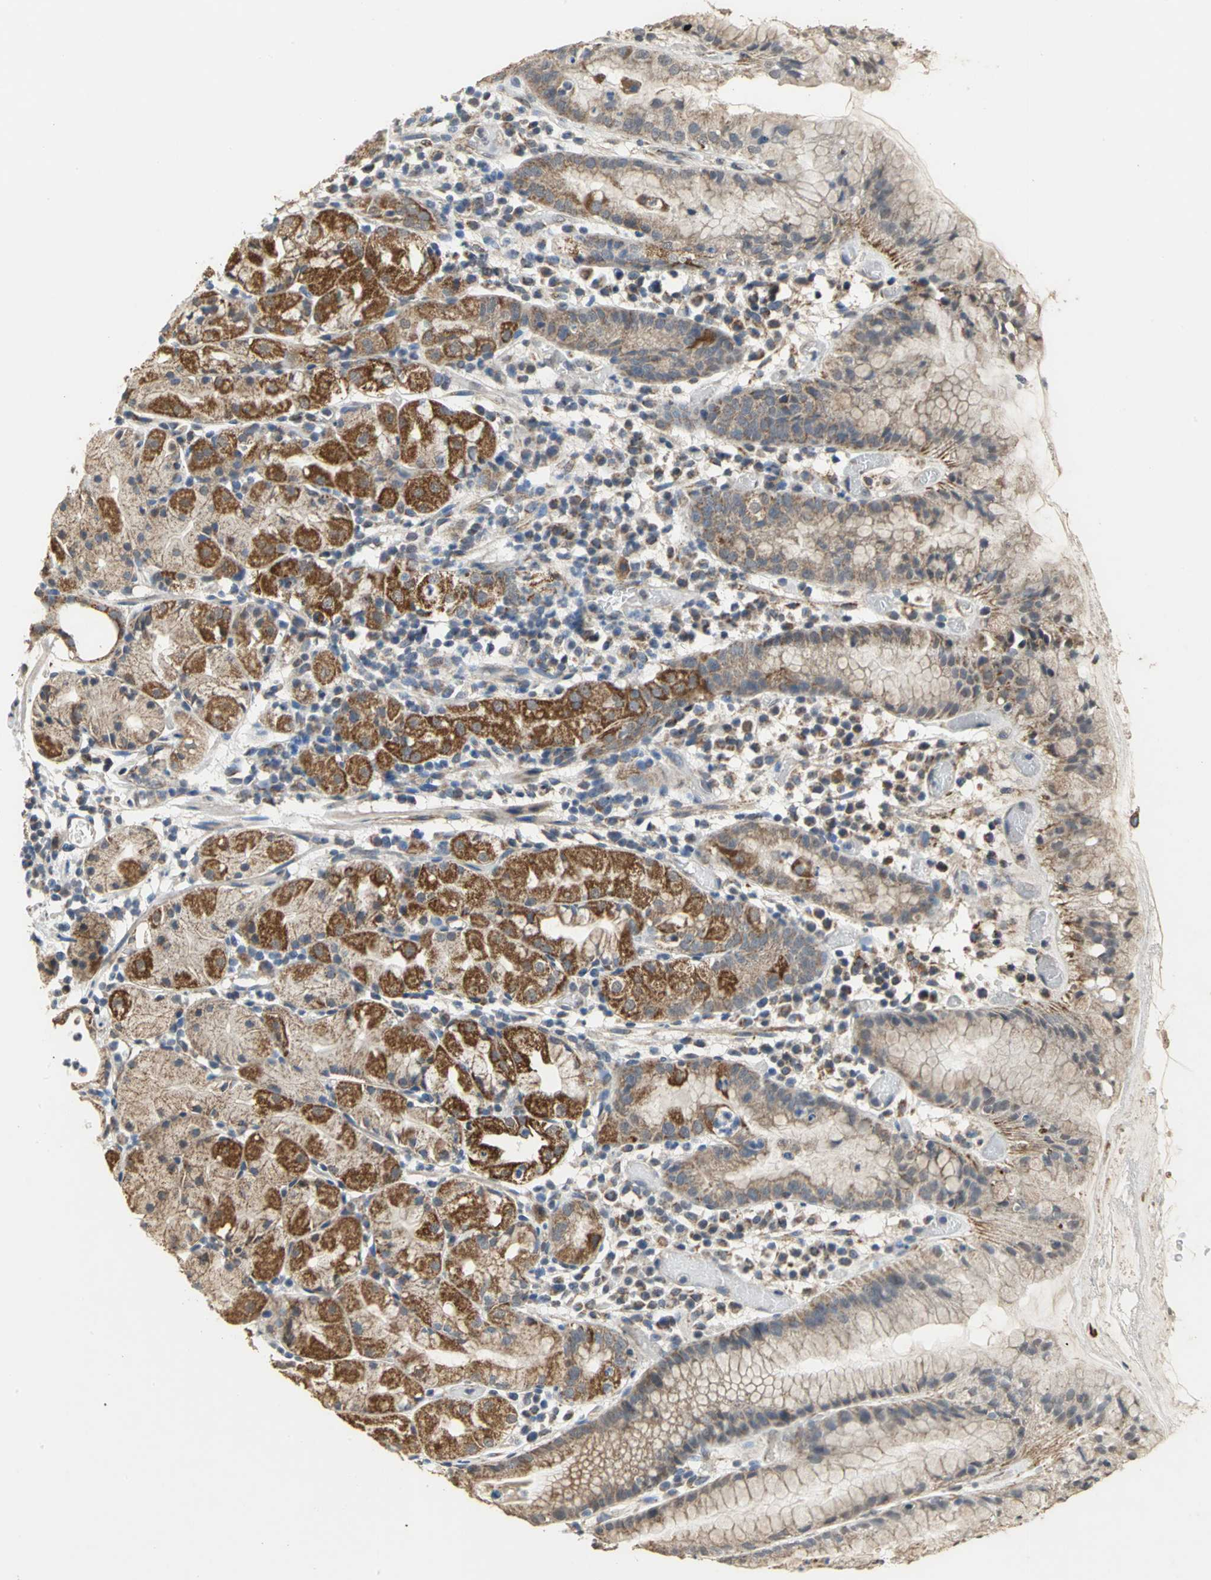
{"staining": {"intensity": "moderate", "quantity": ">75%", "location": "cytoplasmic/membranous"}, "tissue": "stomach", "cell_type": "Glandular cells", "image_type": "normal", "snomed": [{"axis": "morphology", "description": "Normal tissue, NOS"}, {"axis": "topography", "description": "Stomach"}, {"axis": "topography", "description": "Stomach, lower"}], "caption": "This micrograph exhibits IHC staining of benign human stomach, with medium moderate cytoplasmic/membranous expression in about >75% of glandular cells.", "gene": "NDUFB5", "patient": {"sex": "female", "age": 75}}